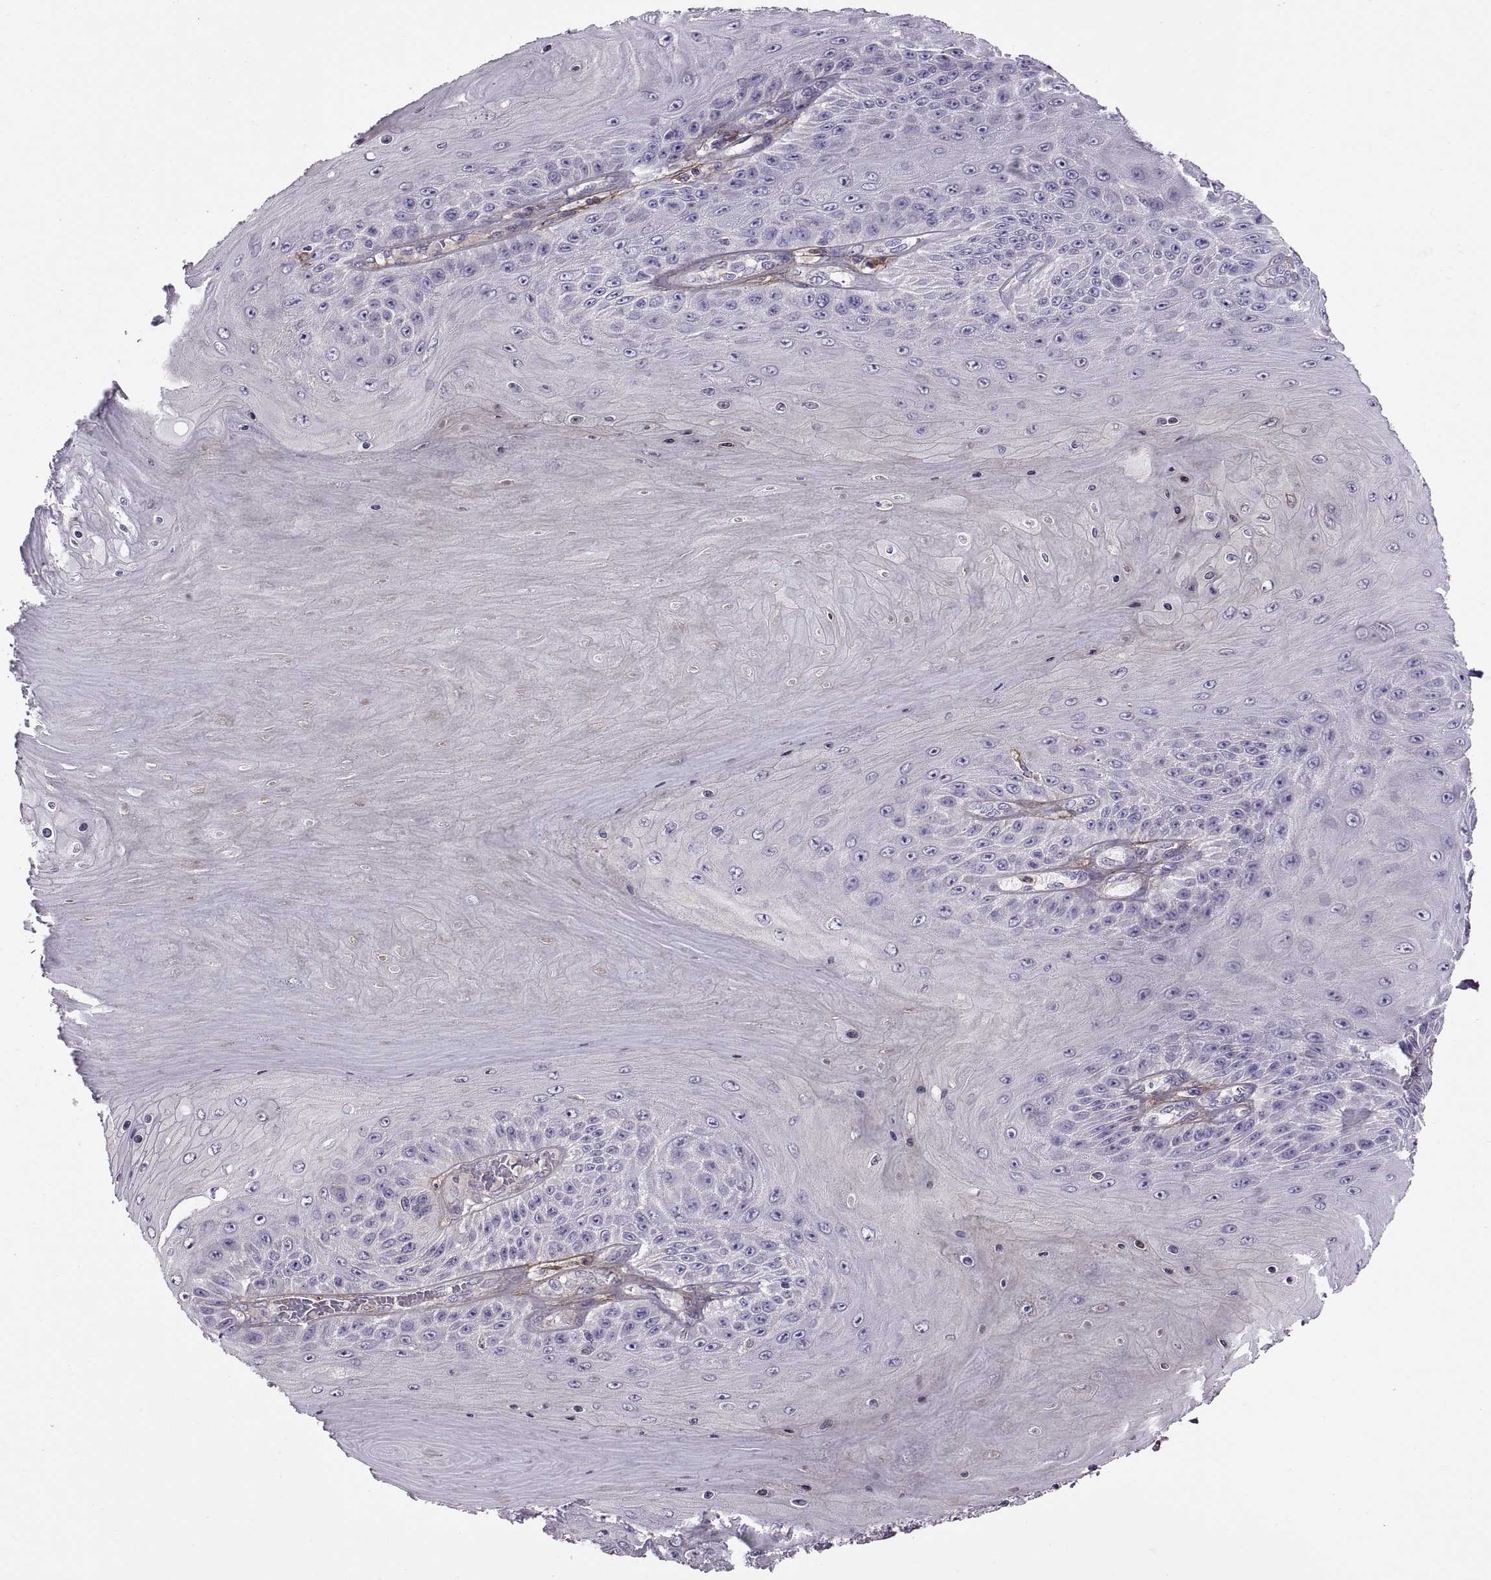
{"staining": {"intensity": "negative", "quantity": "none", "location": "none"}, "tissue": "skin cancer", "cell_type": "Tumor cells", "image_type": "cancer", "snomed": [{"axis": "morphology", "description": "Squamous cell carcinoma, NOS"}, {"axis": "topography", "description": "Skin"}], "caption": "This is an IHC micrograph of squamous cell carcinoma (skin). There is no staining in tumor cells.", "gene": "EMILIN2", "patient": {"sex": "male", "age": 62}}